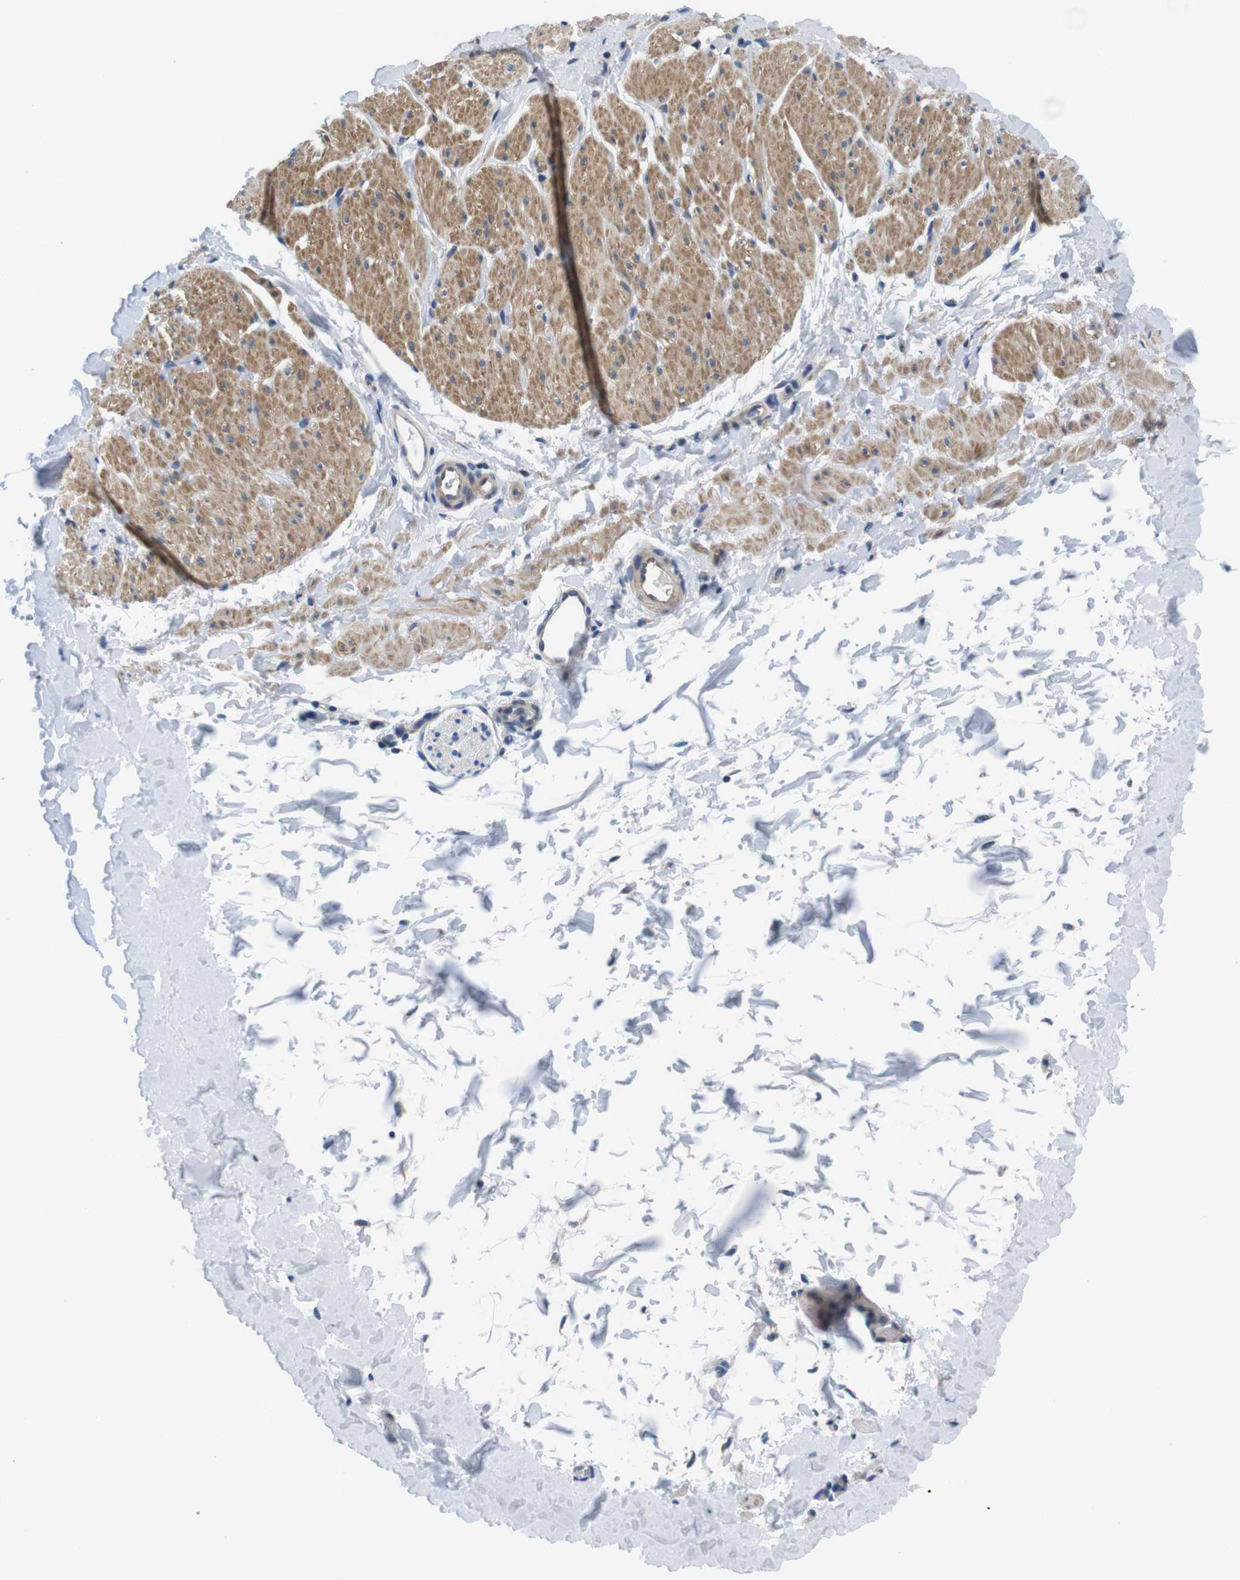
{"staining": {"intensity": "moderate", "quantity": ">75%", "location": "cytoplasmic/membranous"}, "tissue": "smooth muscle", "cell_type": "Smooth muscle cells", "image_type": "normal", "snomed": [{"axis": "morphology", "description": "Normal tissue, NOS"}, {"axis": "topography", "description": "Smooth muscle"}], "caption": "IHC histopathology image of normal smooth muscle: human smooth muscle stained using immunohistochemistry (IHC) exhibits medium levels of moderate protein expression localized specifically in the cytoplasmic/membranous of smooth muscle cells, appearing as a cytoplasmic/membranous brown color.", "gene": "JAK1", "patient": {"sex": "male", "age": 16}}